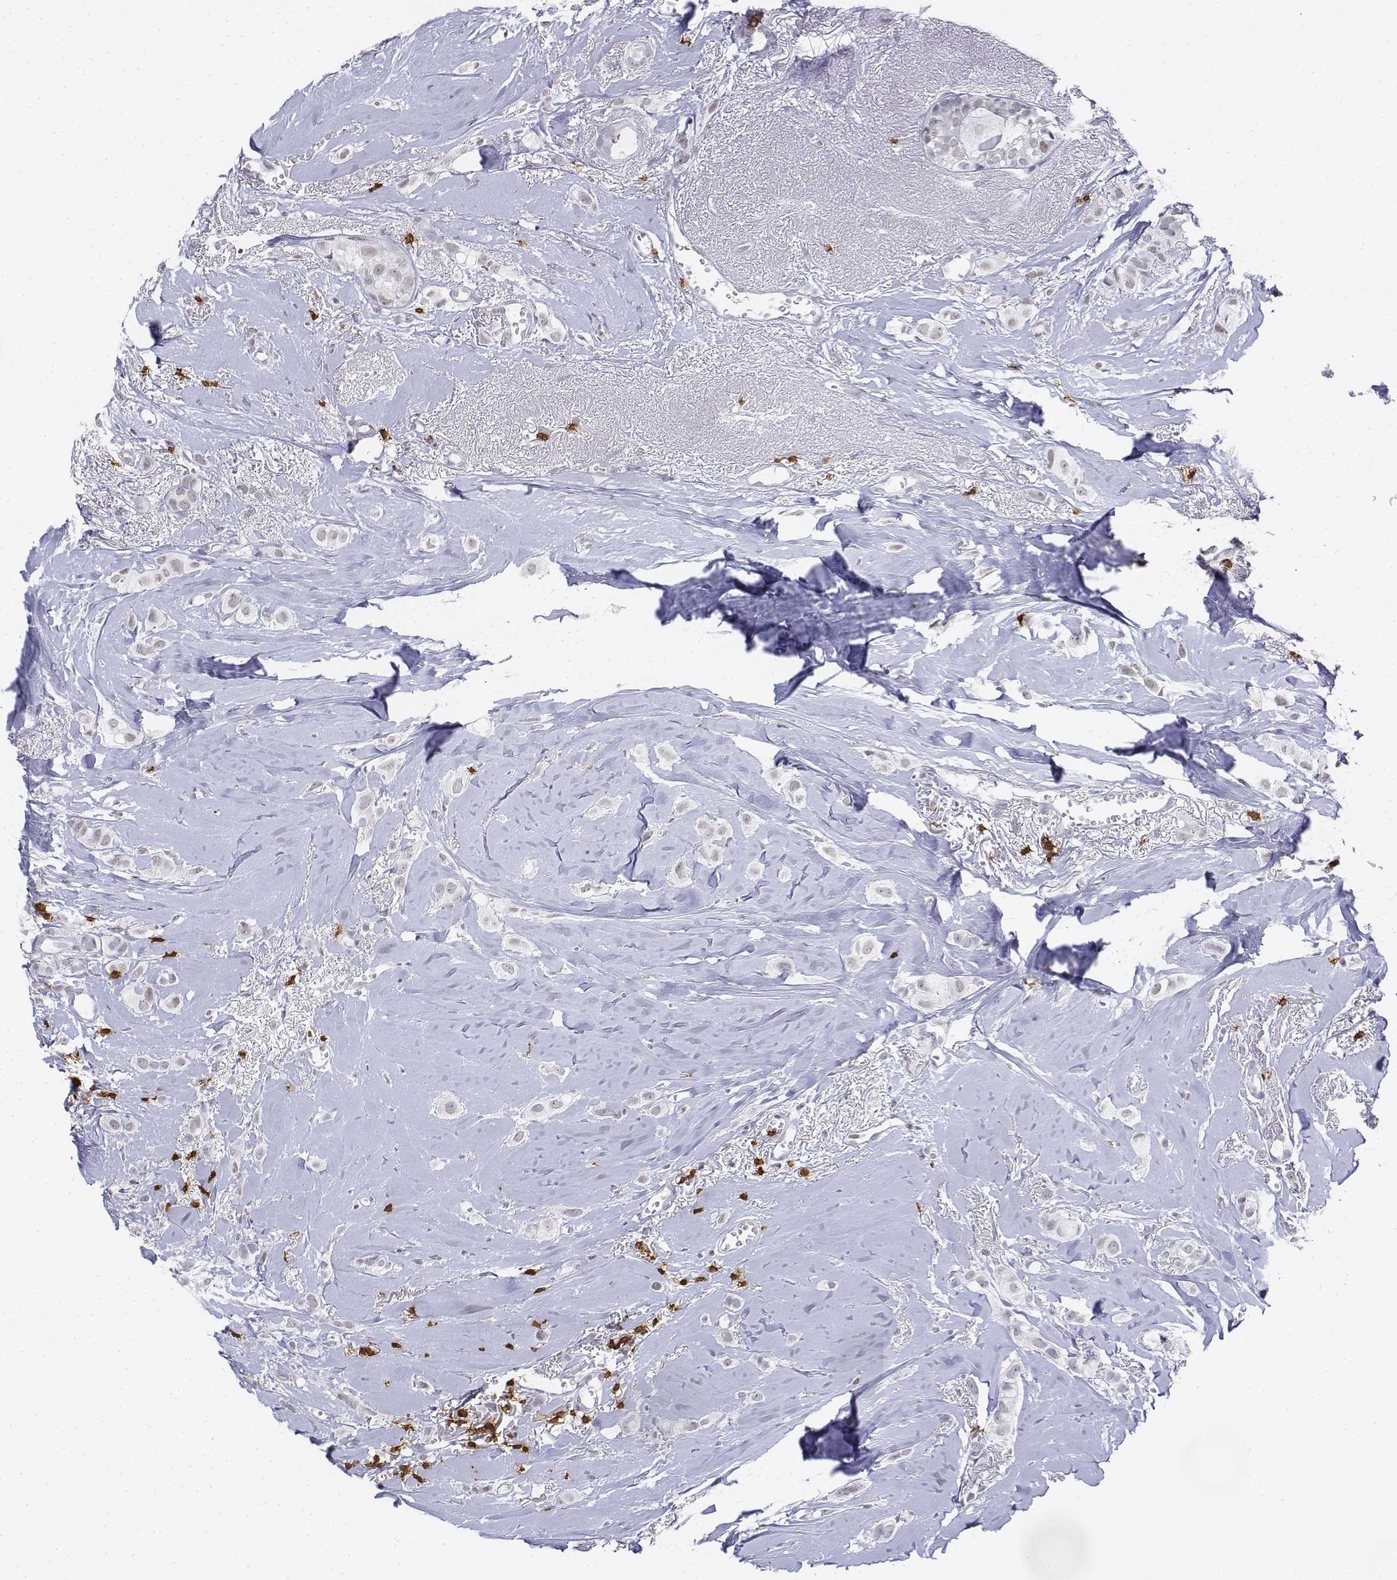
{"staining": {"intensity": "negative", "quantity": "none", "location": "none"}, "tissue": "breast cancer", "cell_type": "Tumor cells", "image_type": "cancer", "snomed": [{"axis": "morphology", "description": "Duct carcinoma"}, {"axis": "topography", "description": "Breast"}], "caption": "There is no significant staining in tumor cells of infiltrating ductal carcinoma (breast).", "gene": "CD3E", "patient": {"sex": "female", "age": 85}}